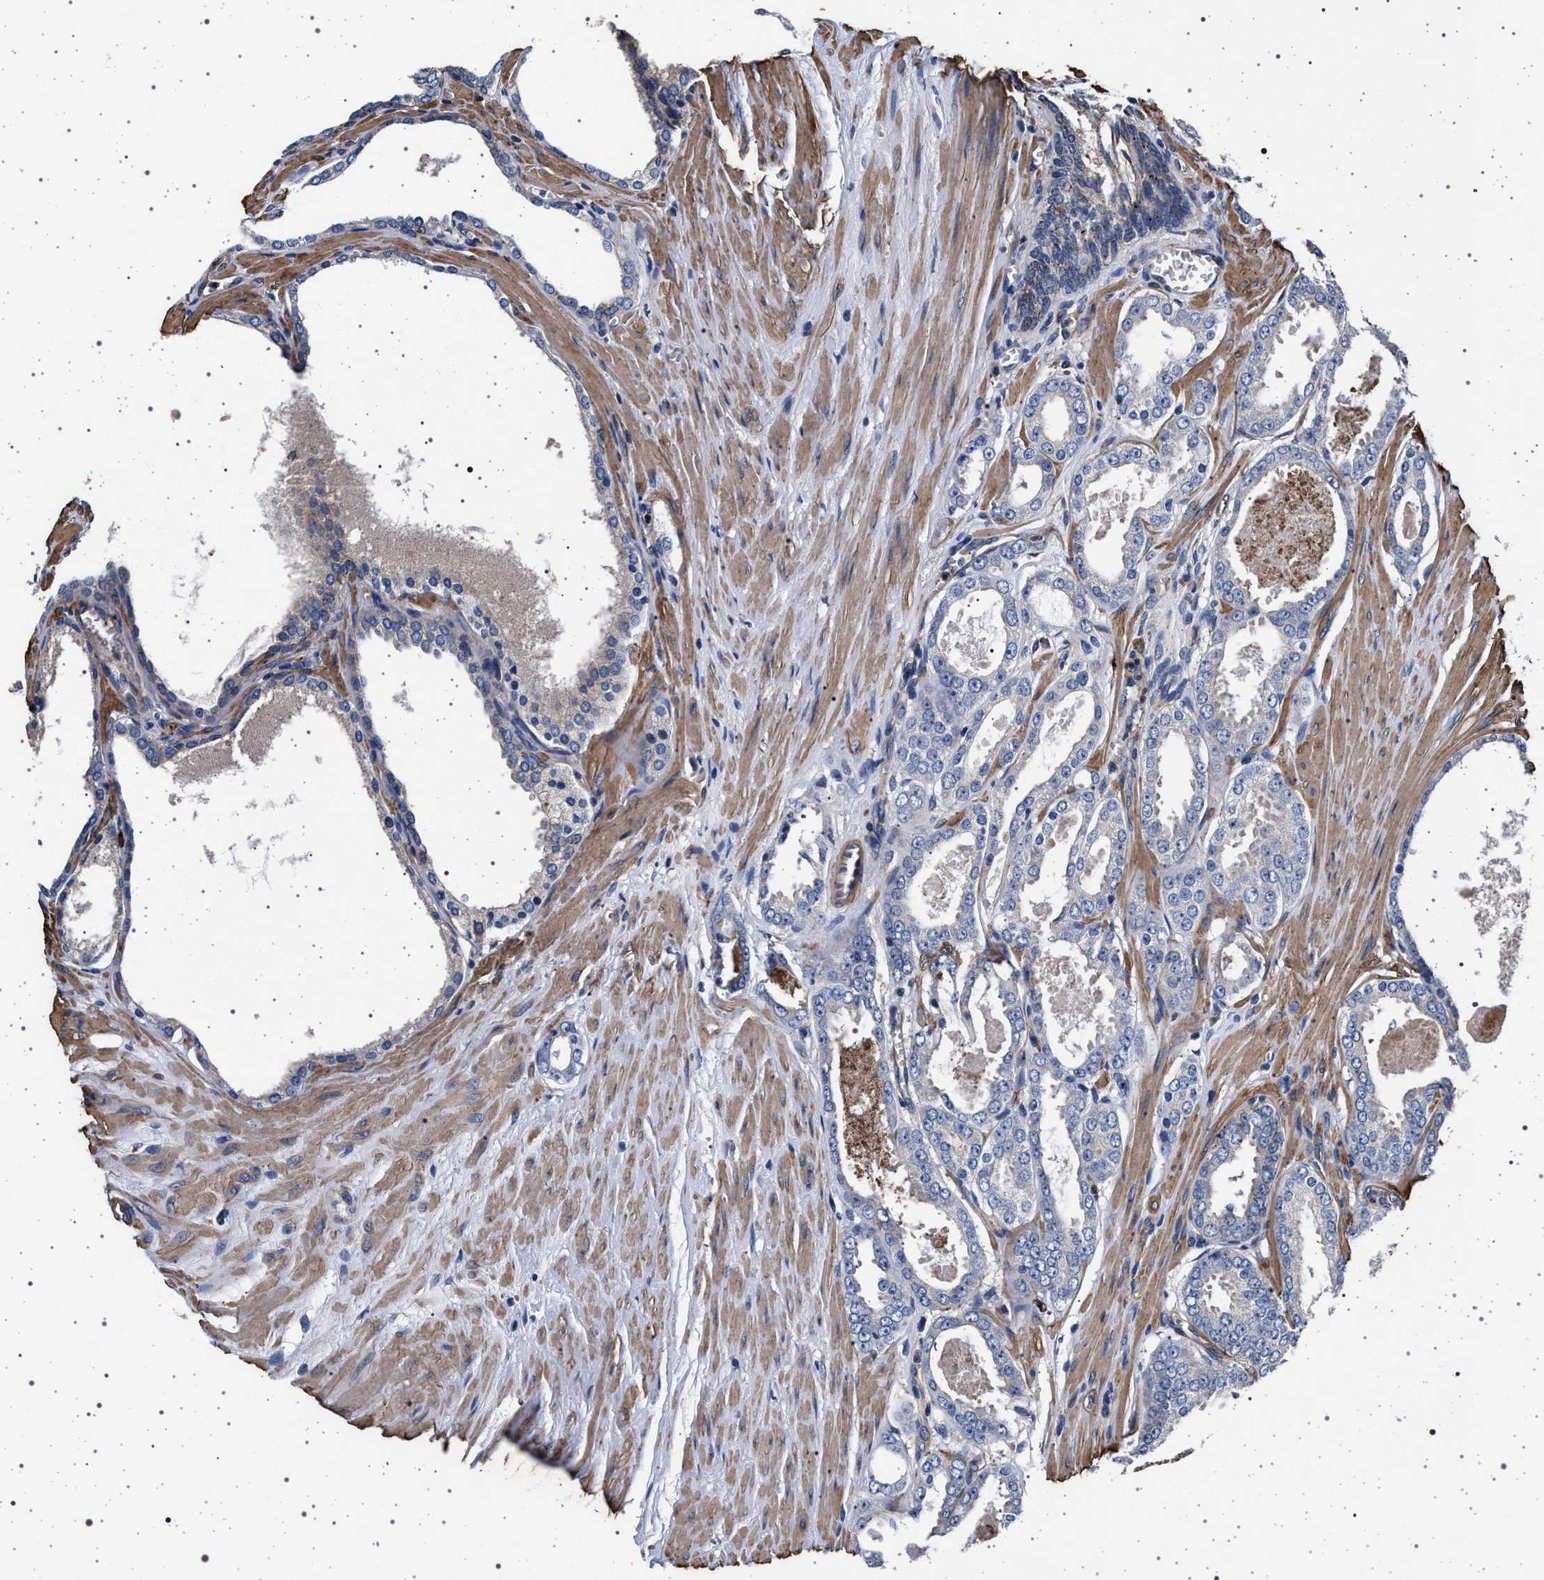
{"staining": {"intensity": "negative", "quantity": "none", "location": "none"}, "tissue": "prostate cancer", "cell_type": "Tumor cells", "image_type": "cancer", "snomed": [{"axis": "morphology", "description": "Adenocarcinoma, Low grade"}, {"axis": "topography", "description": "Prostate"}], "caption": "Prostate cancer stained for a protein using immunohistochemistry (IHC) displays no expression tumor cells.", "gene": "KCNK6", "patient": {"sex": "male", "age": 57}}